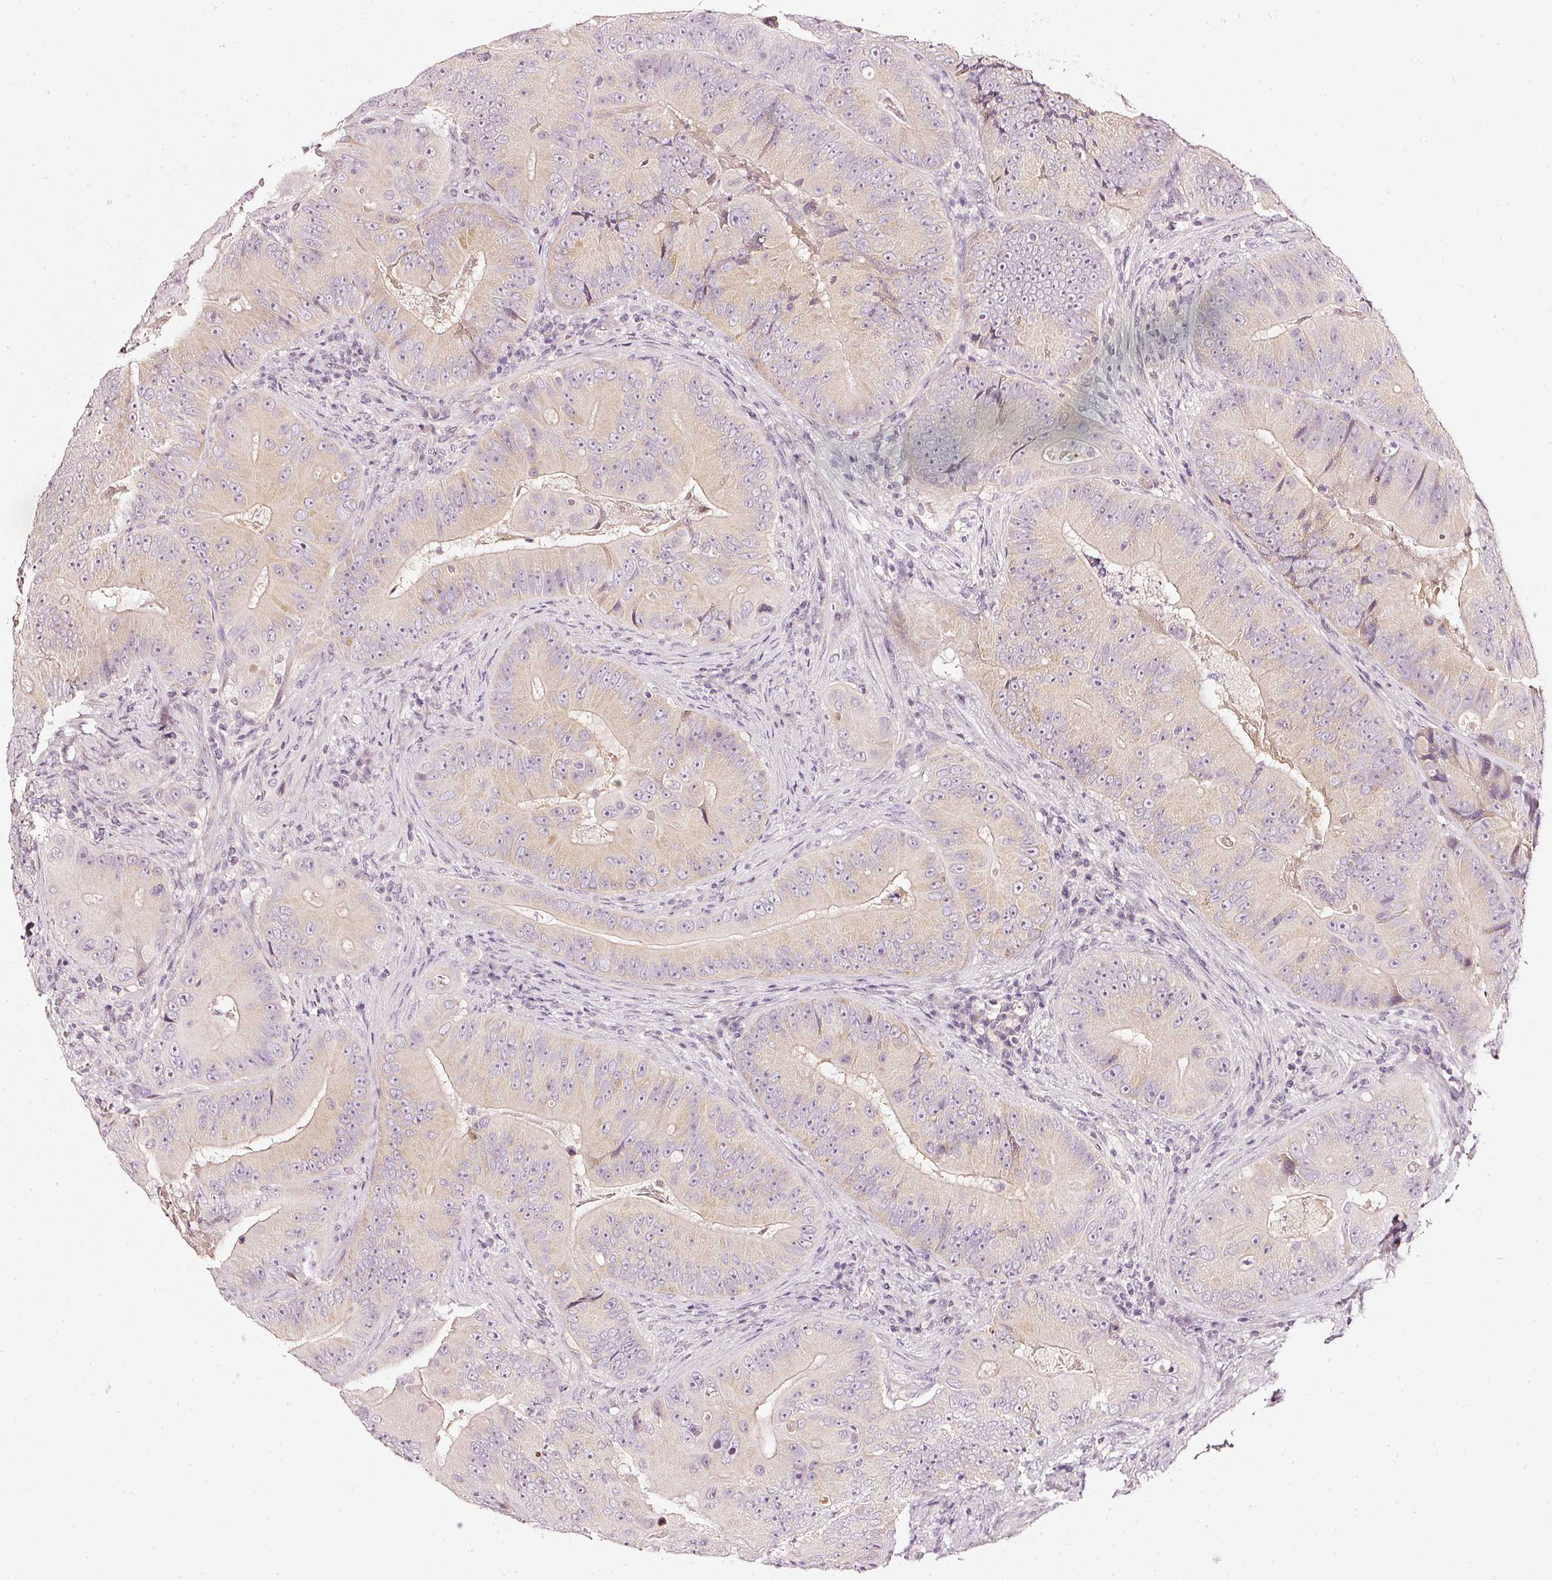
{"staining": {"intensity": "weak", "quantity": ">75%", "location": "cytoplasmic/membranous"}, "tissue": "colorectal cancer", "cell_type": "Tumor cells", "image_type": "cancer", "snomed": [{"axis": "morphology", "description": "Adenocarcinoma, NOS"}, {"axis": "topography", "description": "Colon"}], "caption": "This image demonstrates IHC staining of human colorectal adenocarcinoma, with low weak cytoplasmic/membranous positivity in about >75% of tumor cells.", "gene": "CNP", "patient": {"sex": "female", "age": 86}}